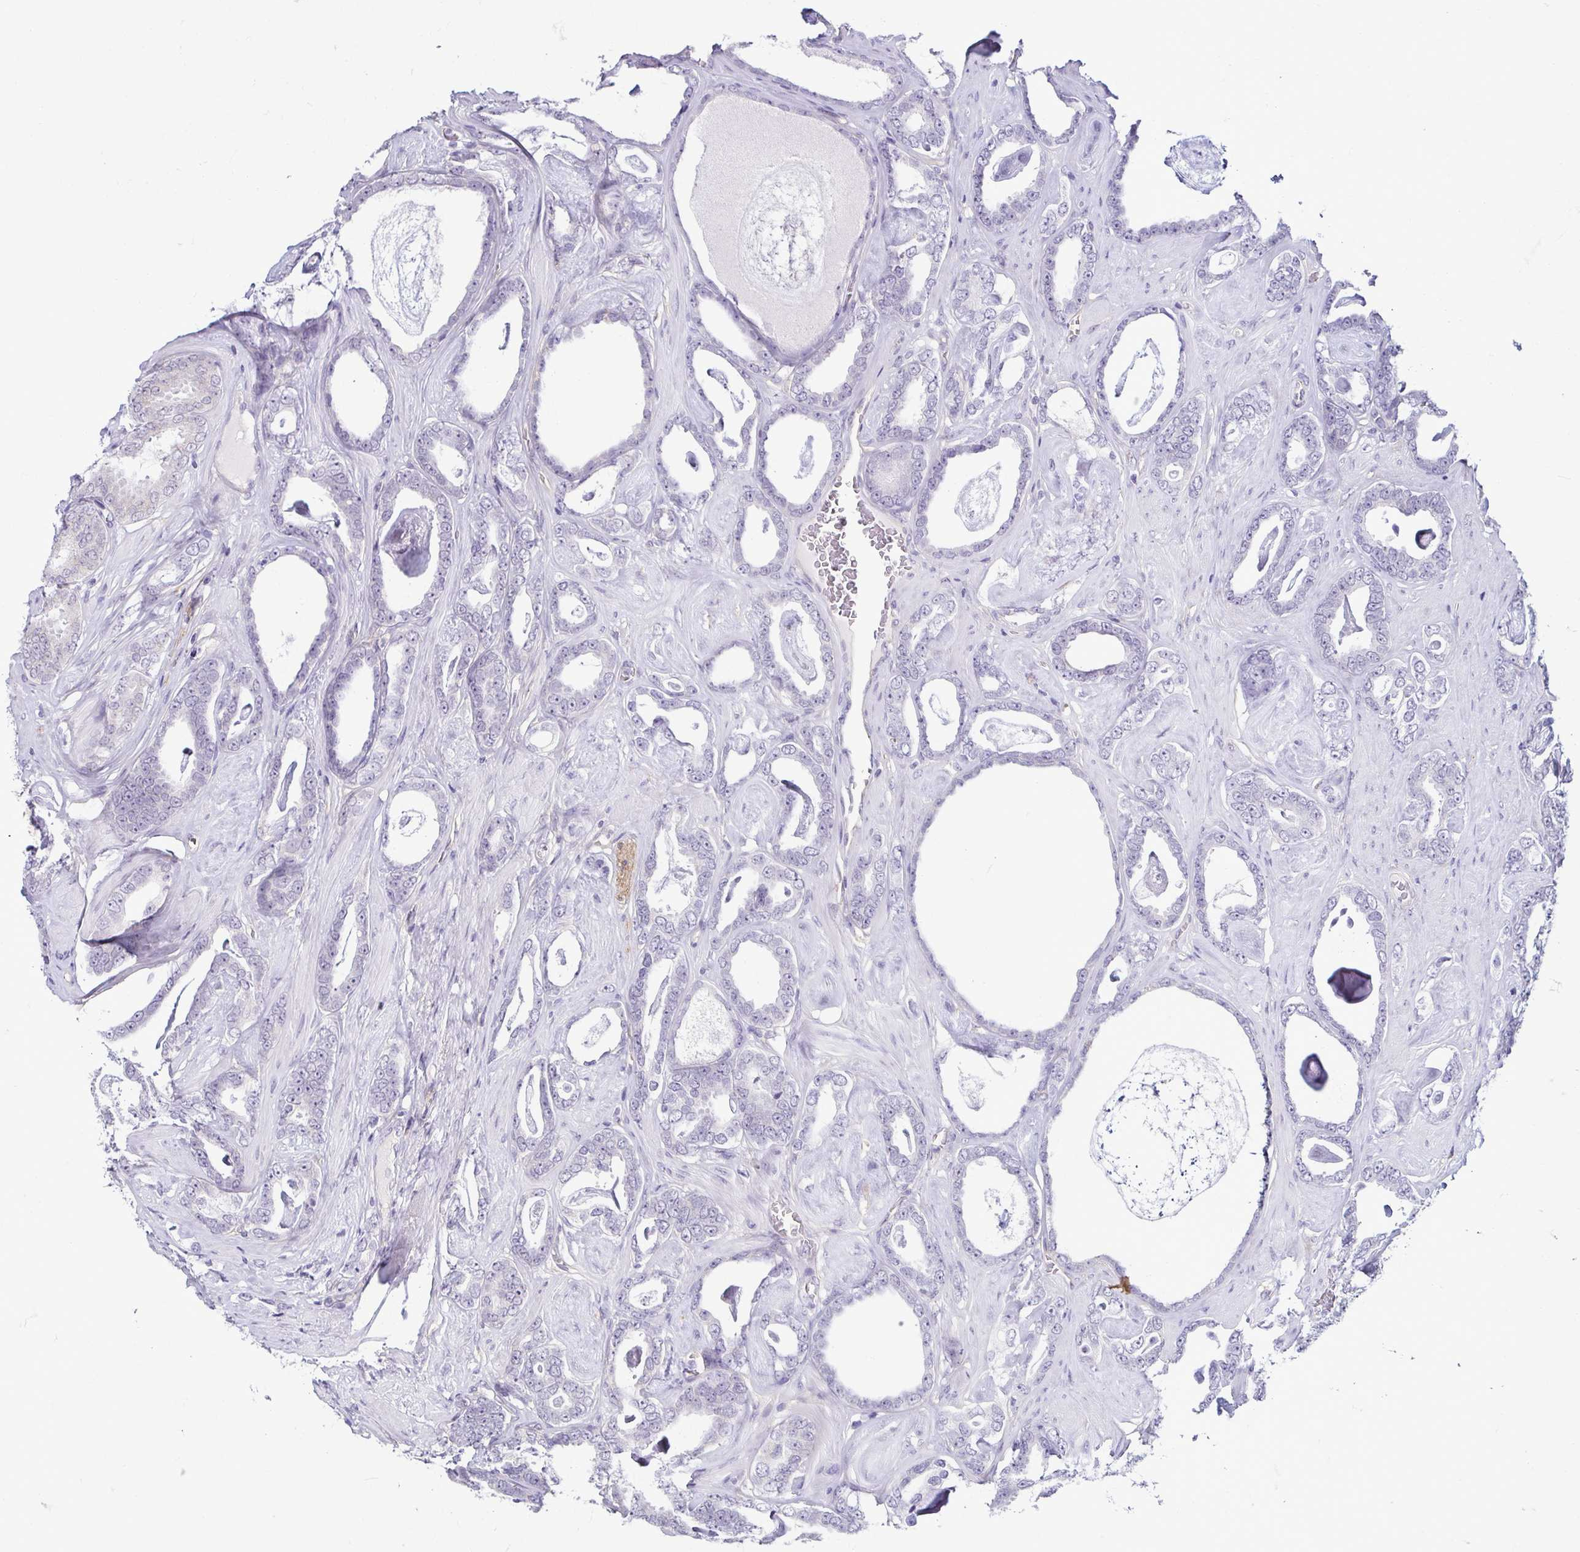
{"staining": {"intensity": "negative", "quantity": "none", "location": "none"}, "tissue": "prostate cancer", "cell_type": "Tumor cells", "image_type": "cancer", "snomed": [{"axis": "morphology", "description": "Adenocarcinoma, High grade"}, {"axis": "topography", "description": "Prostate"}], "caption": "IHC of human prostate adenocarcinoma (high-grade) displays no staining in tumor cells.", "gene": "CASP14", "patient": {"sex": "male", "age": 63}}